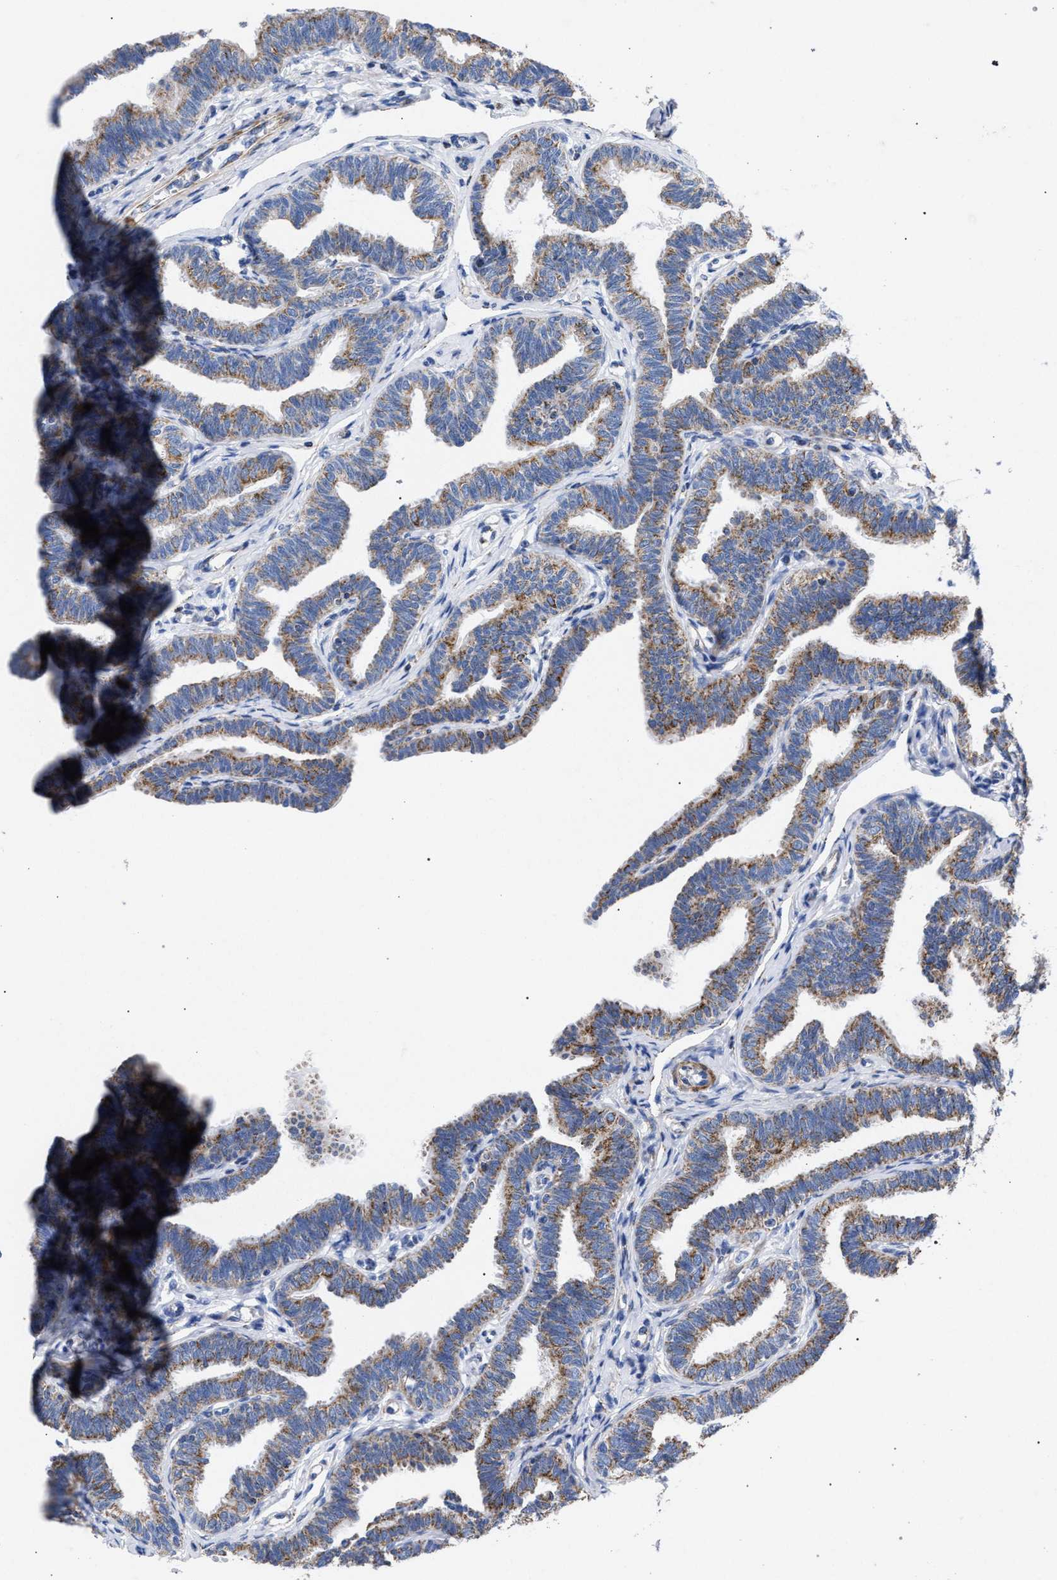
{"staining": {"intensity": "moderate", "quantity": ">75%", "location": "cytoplasmic/membranous"}, "tissue": "fallopian tube", "cell_type": "Glandular cells", "image_type": "normal", "snomed": [{"axis": "morphology", "description": "Normal tissue, NOS"}, {"axis": "topography", "description": "Fallopian tube"}, {"axis": "topography", "description": "Ovary"}], "caption": "Approximately >75% of glandular cells in benign fallopian tube reveal moderate cytoplasmic/membranous protein staining as visualized by brown immunohistochemical staining.", "gene": "ACADS", "patient": {"sex": "female", "age": 23}}